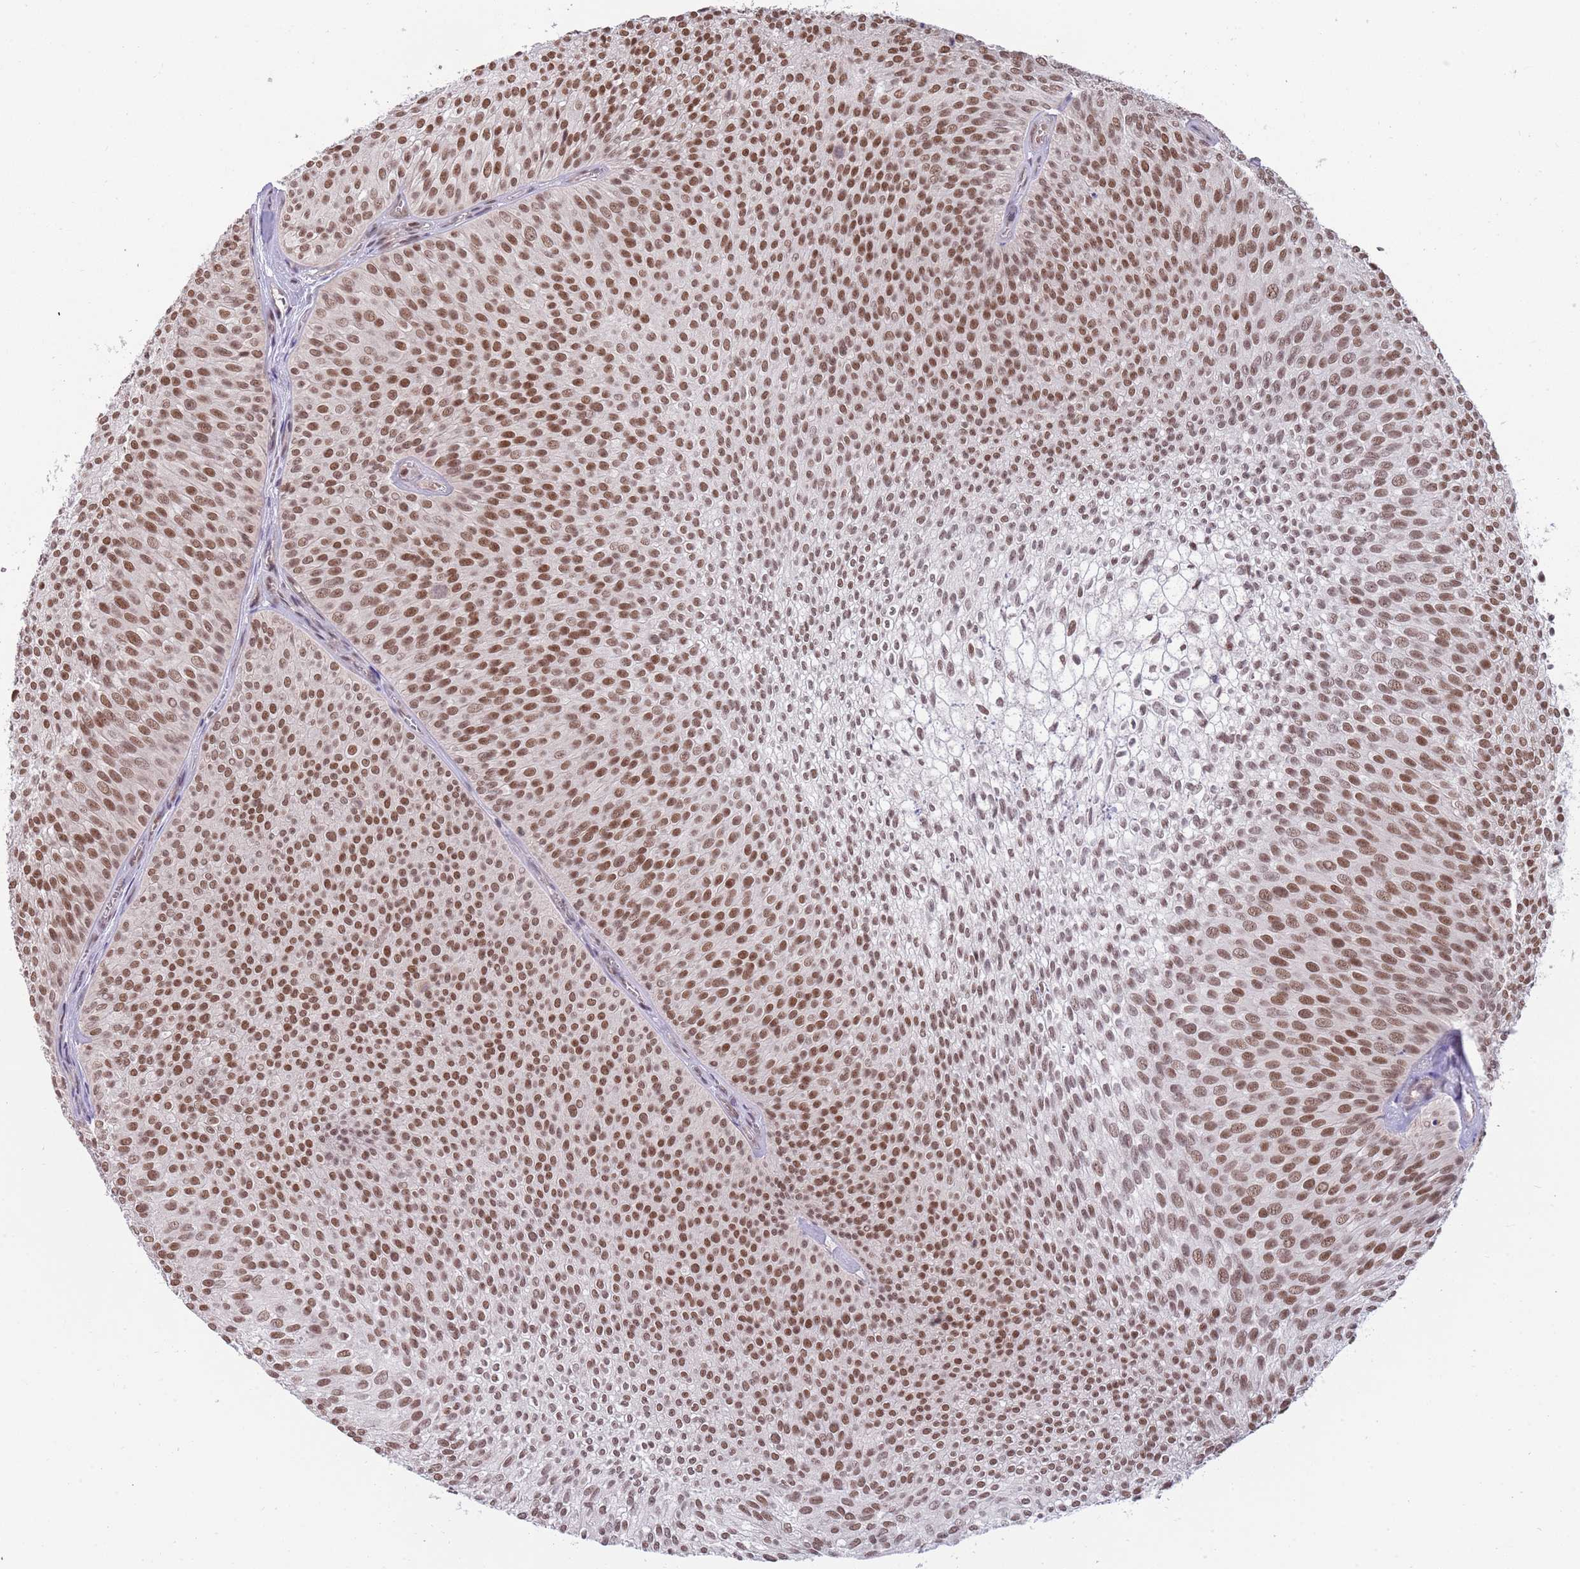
{"staining": {"intensity": "moderate", "quantity": ">75%", "location": "nuclear"}, "tissue": "urothelial cancer", "cell_type": "Tumor cells", "image_type": "cancer", "snomed": [{"axis": "morphology", "description": "Urothelial carcinoma, Low grade"}, {"axis": "topography", "description": "Urinary bladder"}], "caption": "Immunohistochemistry of urothelial cancer reveals medium levels of moderate nuclear positivity in about >75% of tumor cells. The staining was performed using DAB (3,3'-diaminobenzidine) to visualize the protein expression in brown, while the nuclei were stained in blue with hematoxylin (Magnification: 20x).", "gene": "ZBTB7A", "patient": {"sex": "male", "age": 91}}